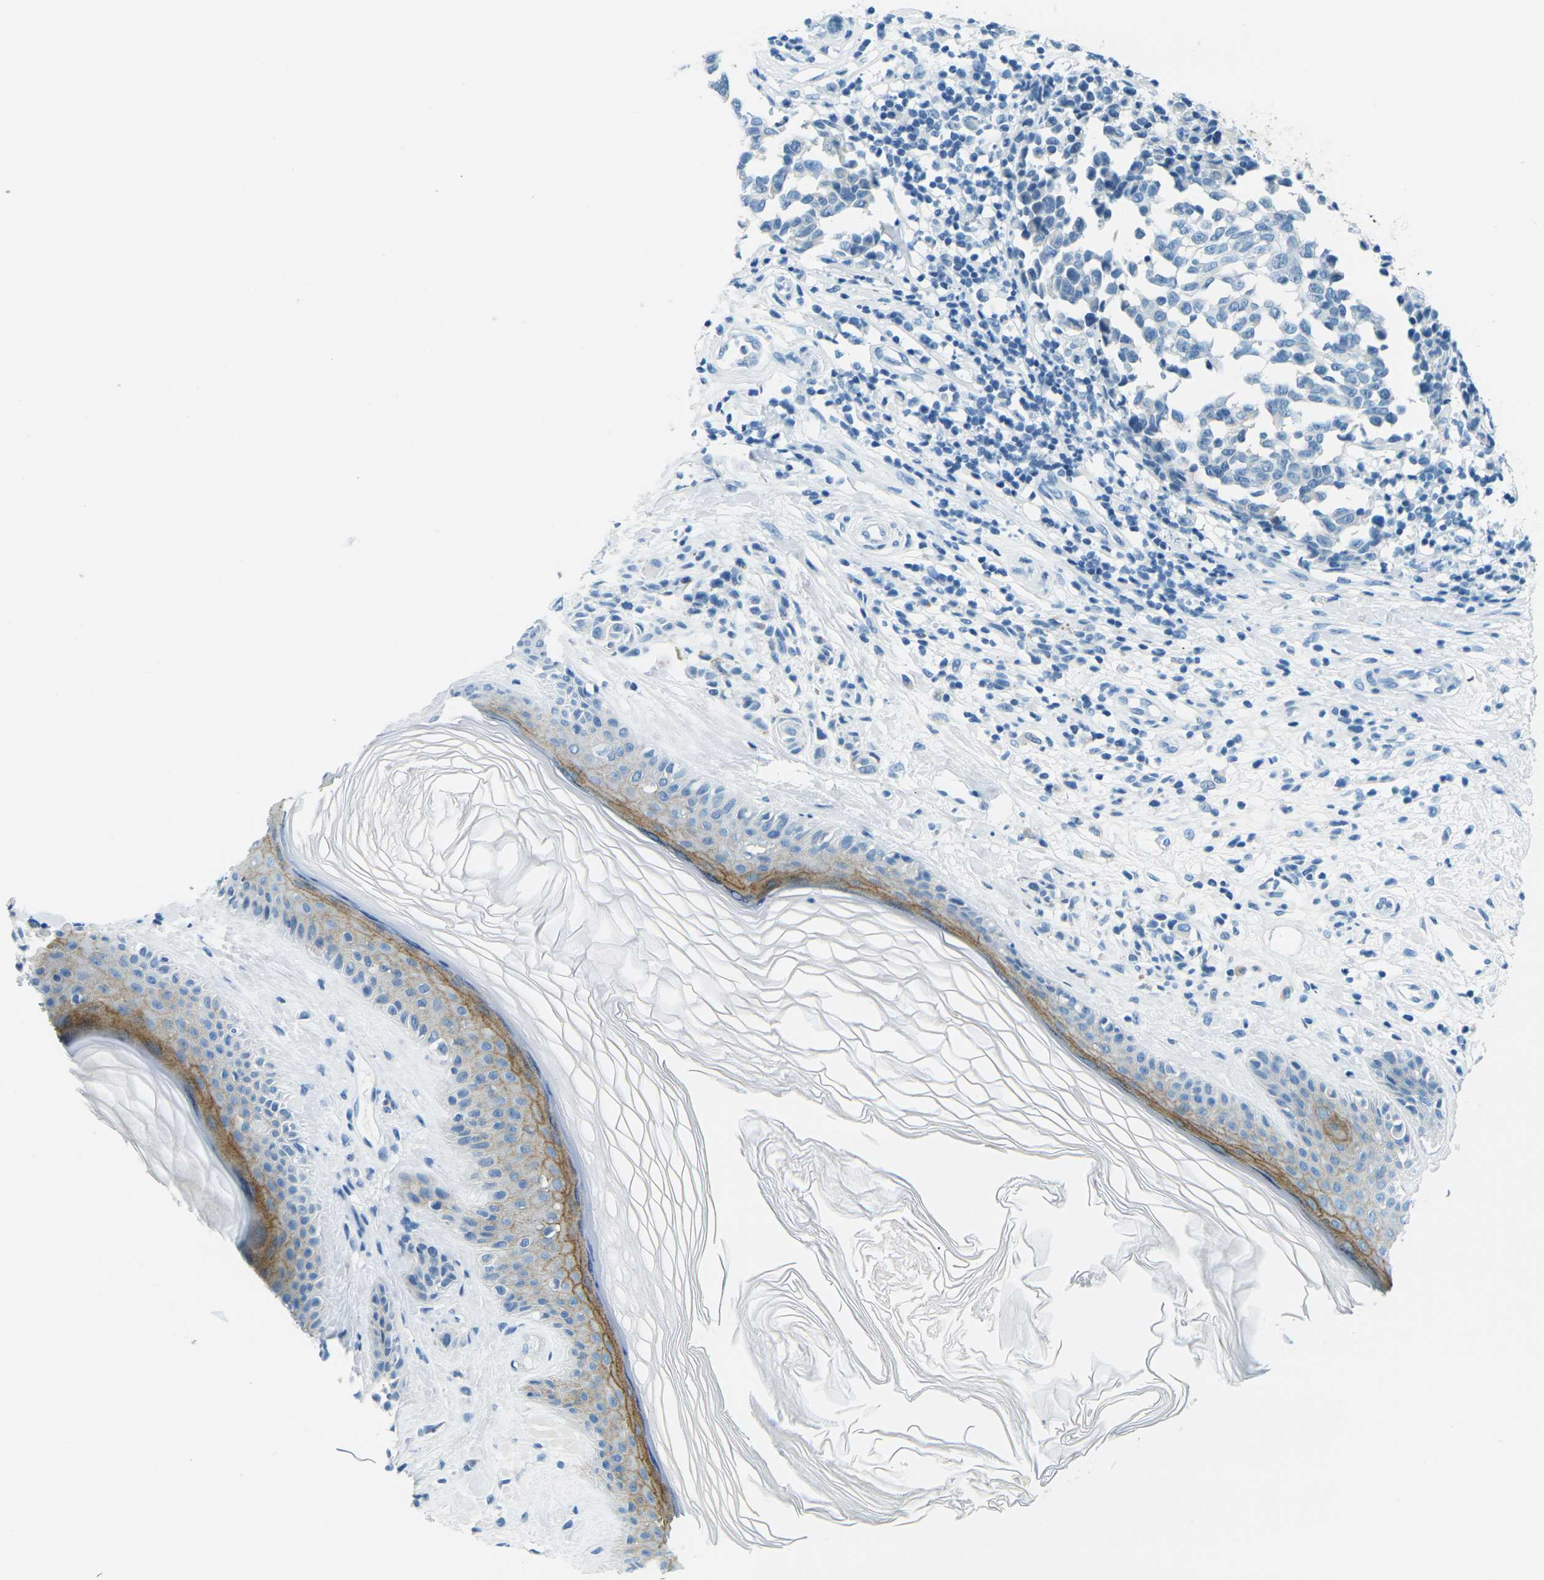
{"staining": {"intensity": "negative", "quantity": "none", "location": "none"}, "tissue": "melanoma", "cell_type": "Tumor cells", "image_type": "cancer", "snomed": [{"axis": "morphology", "description": "Malignant melanoma, NOS"}, {"axis": "topography", "description": "Skin"}], "caption": "This is an immunohistochemistry micrograph of malignant melanoma. There is no positivity in tumor cells.", "gene": "OCLN", "patient": {"sex": "female", "age": 64}}